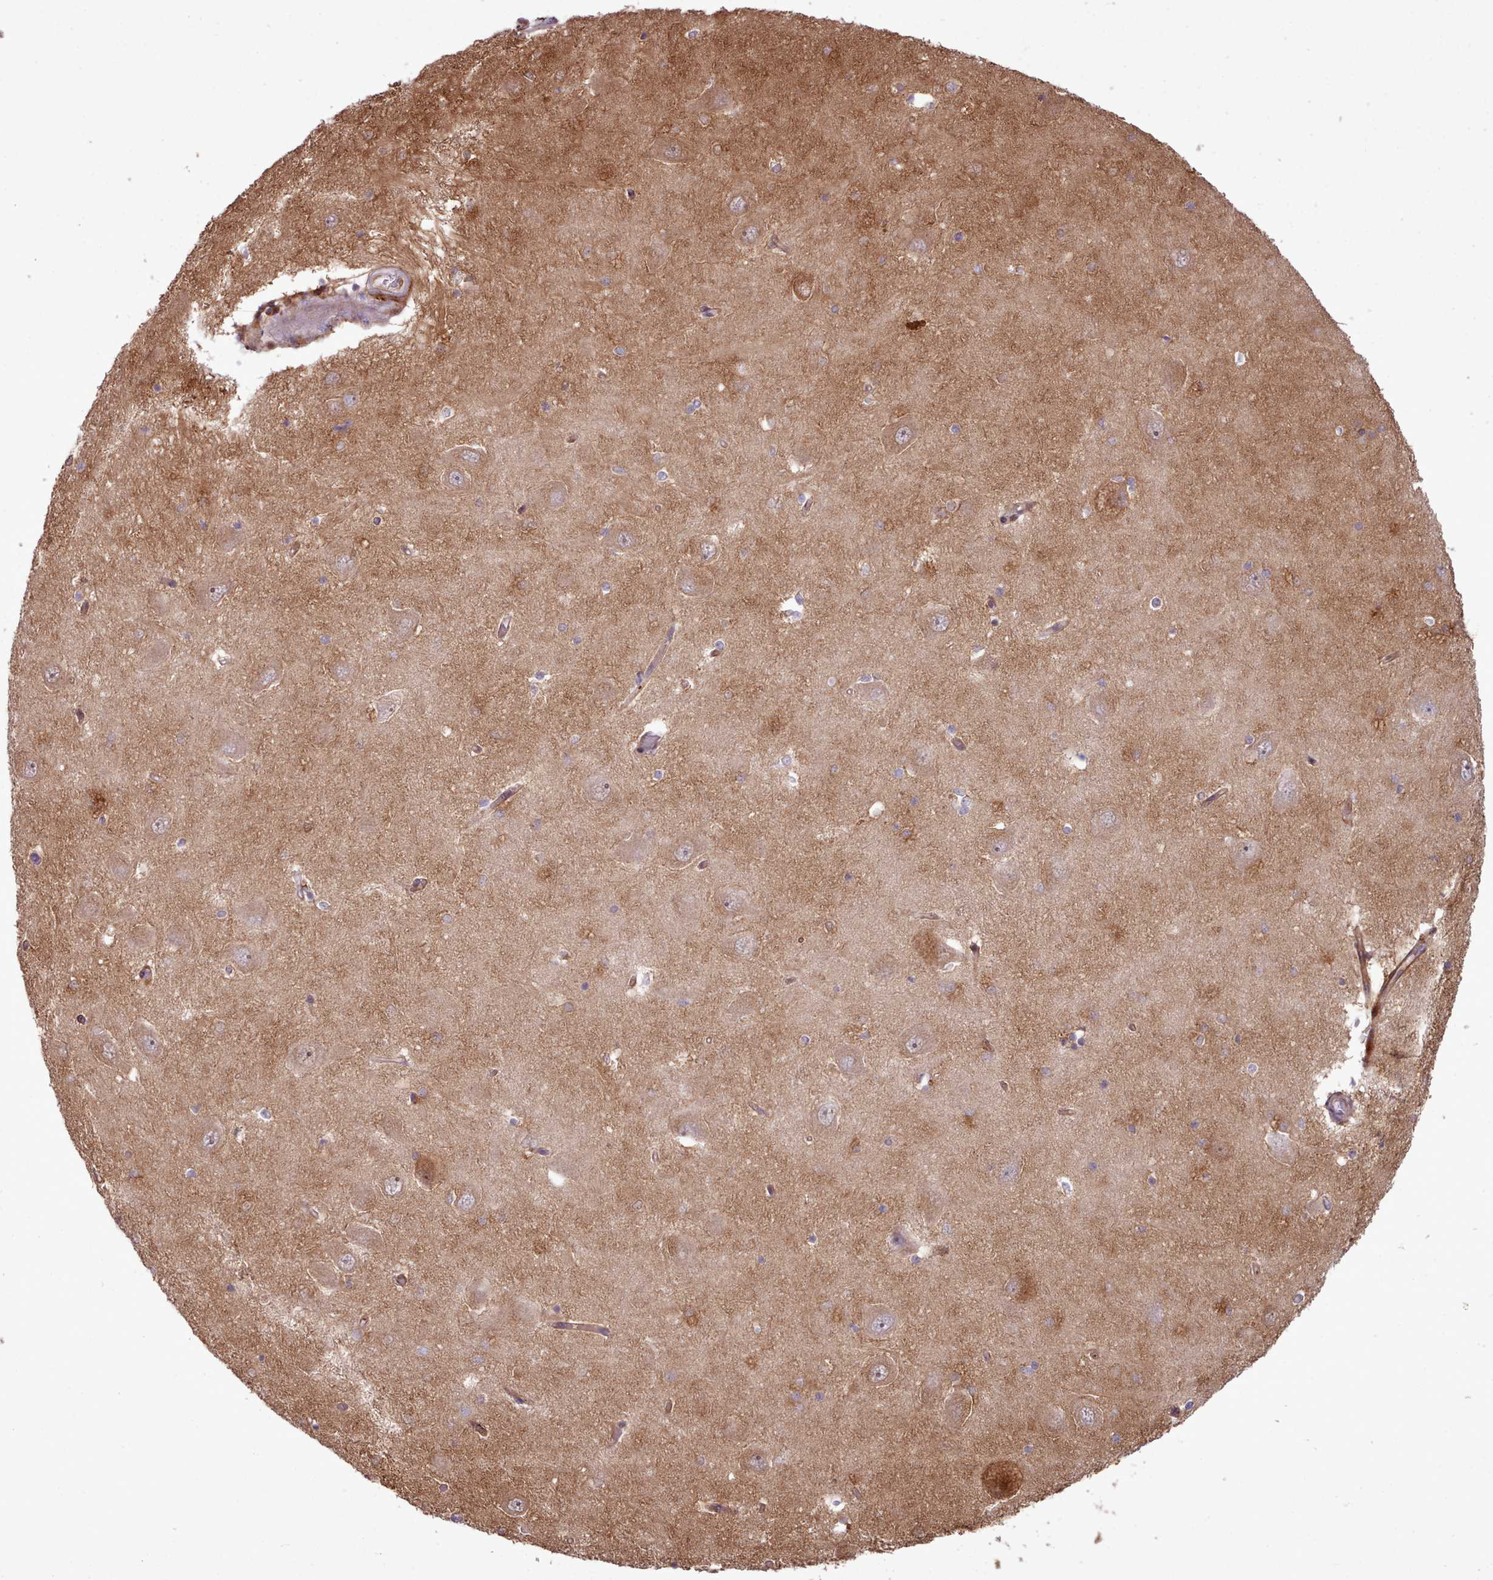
{"staining": {"intensity": "negative", "quantity": "none", "location": "none"}, "tissue": "hippocampus", "cell_type": "Glial cells", "image_type": "normal", "snomed": [{"axis": "morphology", "description": "Normal tissue, NOS"}, {"axis": "topography", "description": "Hippocampus"}], "caption": "This micrograph is of unremarkable hippocampus stained with IHC to label a protein in brown with the nuclei are counter-stained blue. There is no staining in glial cells.", "gene": "PPP3R1", "patient": {"sex": "male", "age": 45}}